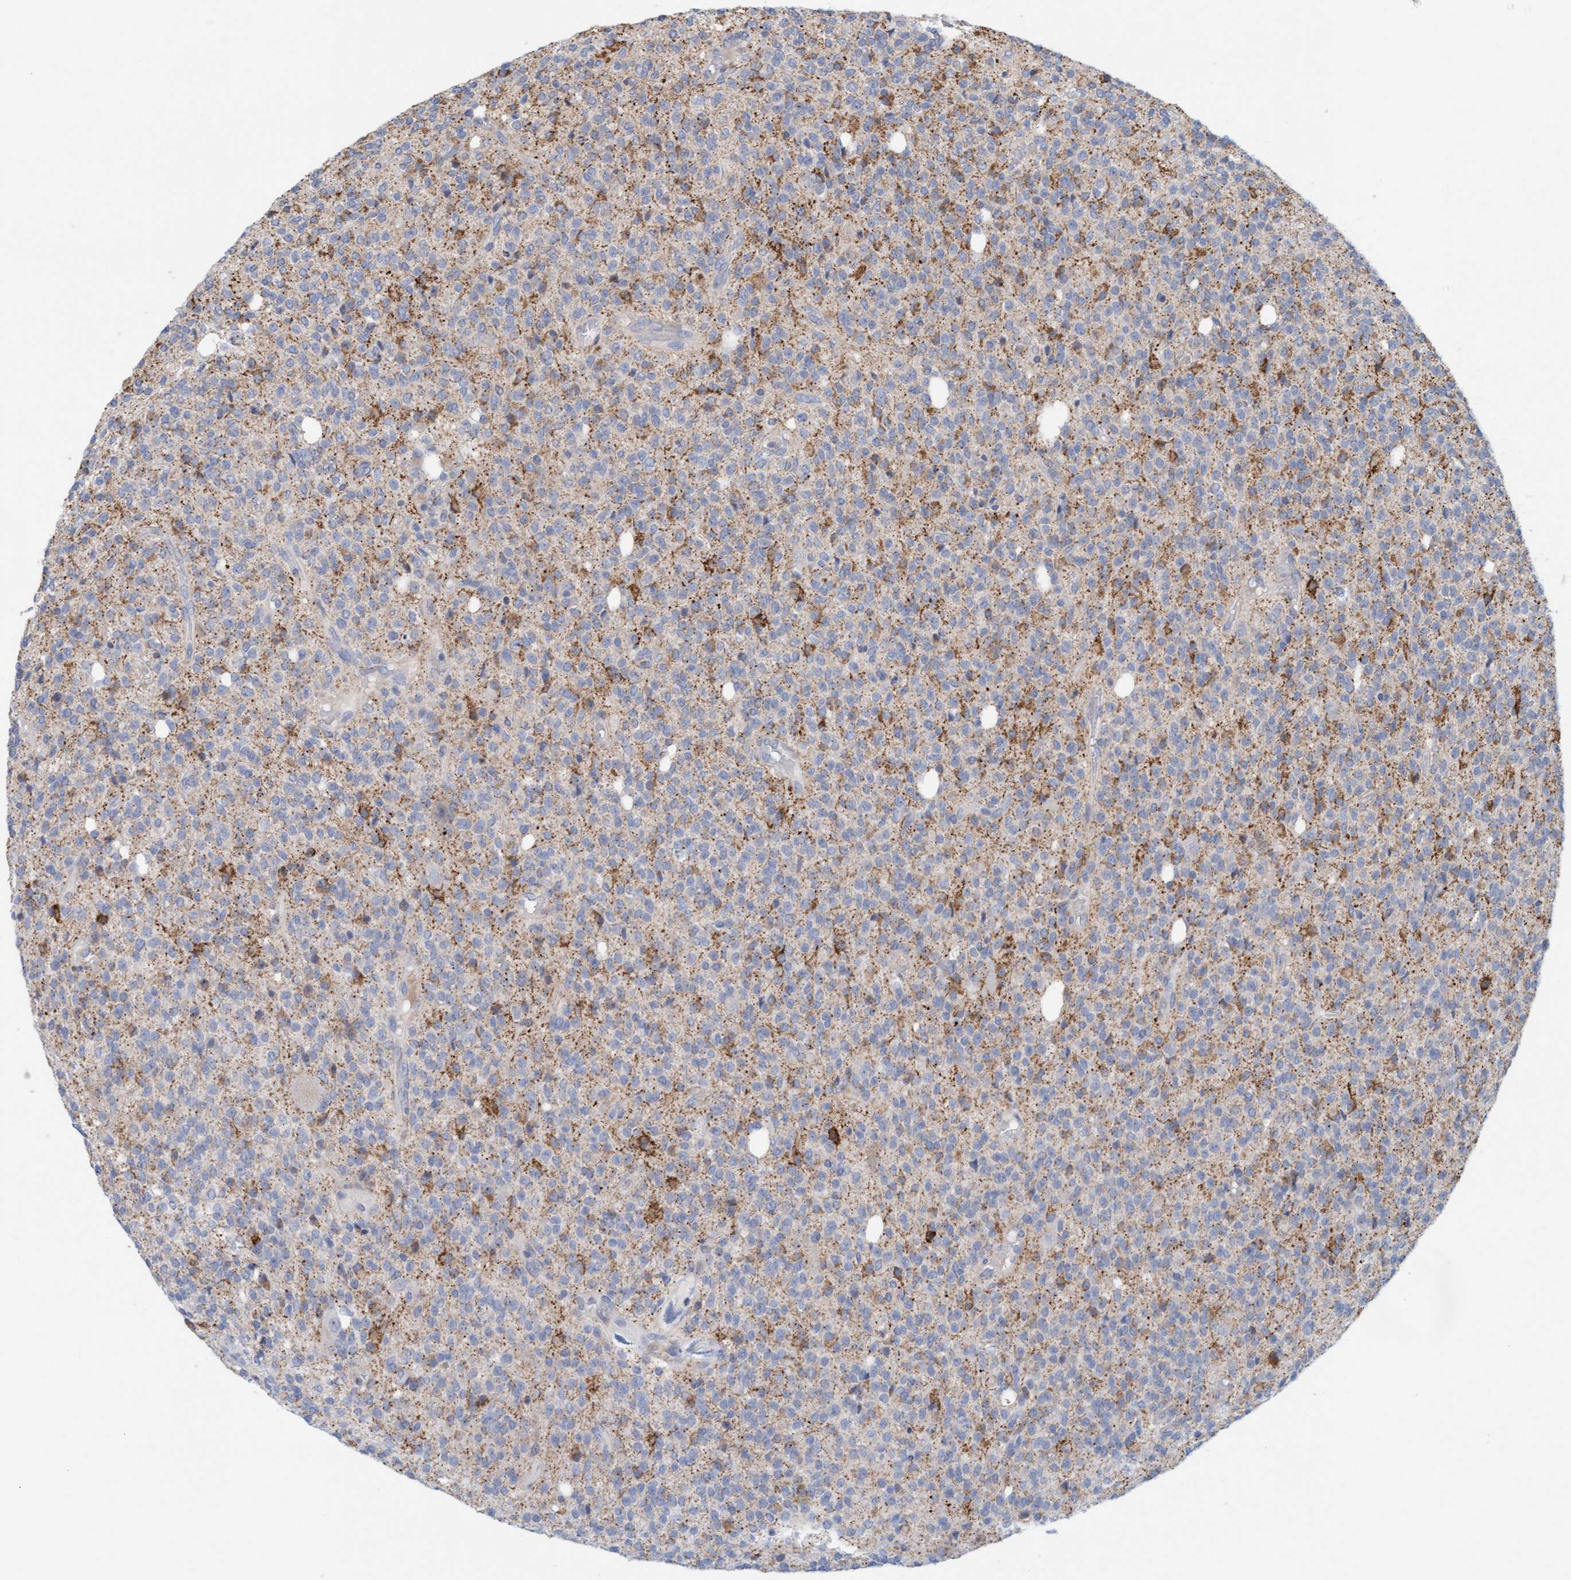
{"staining": {"intensity": "negative", "quantity": "none", "location": "none"}, "tissue": "glioma", "cell_type": "Tumor cells", "image_type": "cancer", "snomed": [{"axis": "morphology", "description": "Glioma, malignant, High grade"}, {"axis": "topography", "description": "Brain"}], "caption": "Tumor cells show no significant protein positivity in glioma. (DAB immunohistochemistry visualized using brightfield microscopy, high magnification).", "gene": "ZC3H3", "patient": {"sex": "male", "age": 34}}